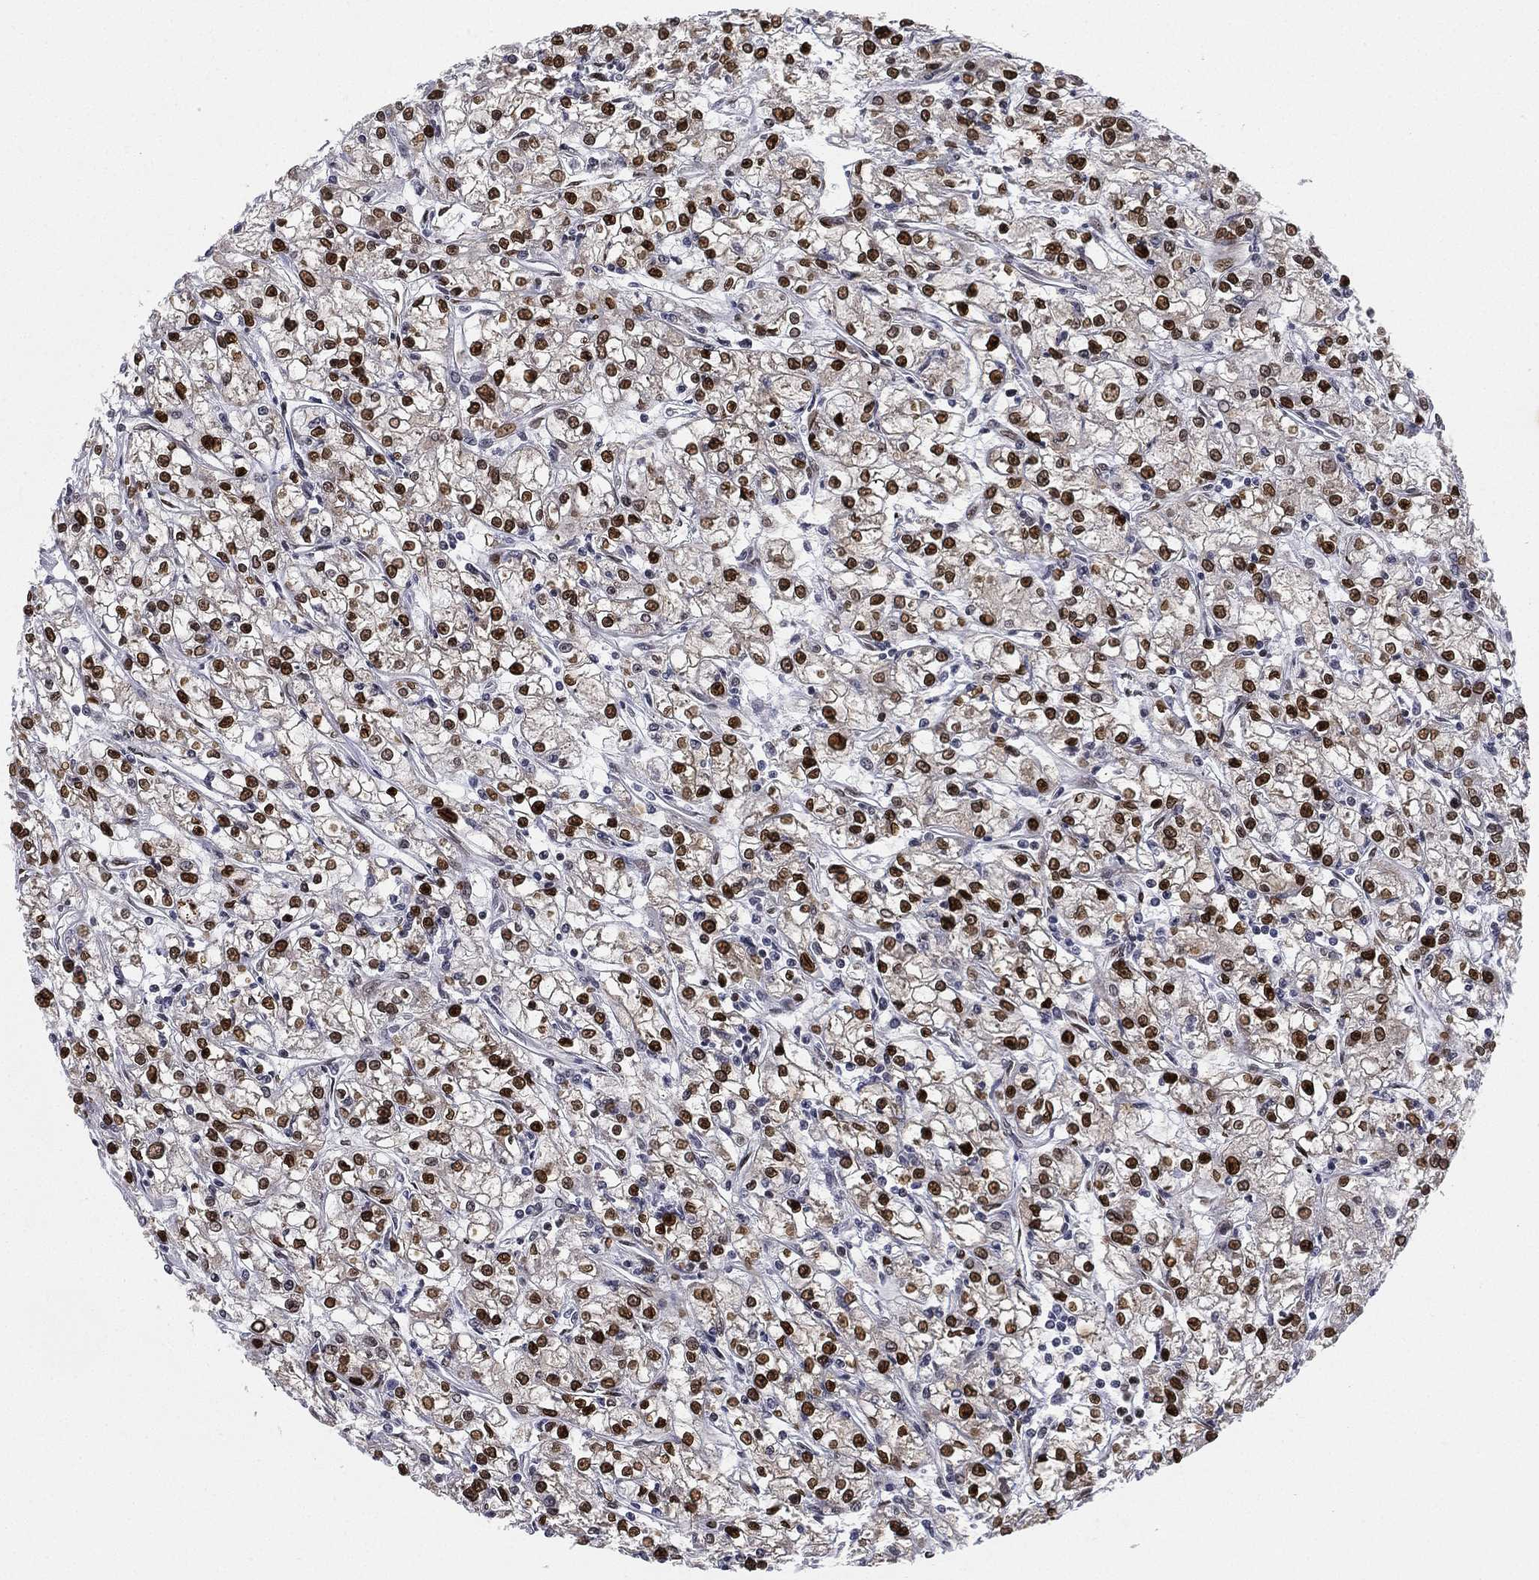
{"staining": {"intensity": "strong", "quantity": ">75%", "location": "nuclear"}, "tissue": "renal cancer", "cell_type": "Tumor cells", "image_type": "cancer", "snomed": [{"axis": "morphology", "description": "Adenocarcinoma, NOS"}, {"axis": "topography", "description": "Kidney"}], "caption": "Protein staining shows strong nuclear positivity in approximately >75% of tumor cells in adenocarcinoma (renal).", "gene": "LMNB1", "patient": {"sex": "female", "age": 59}}